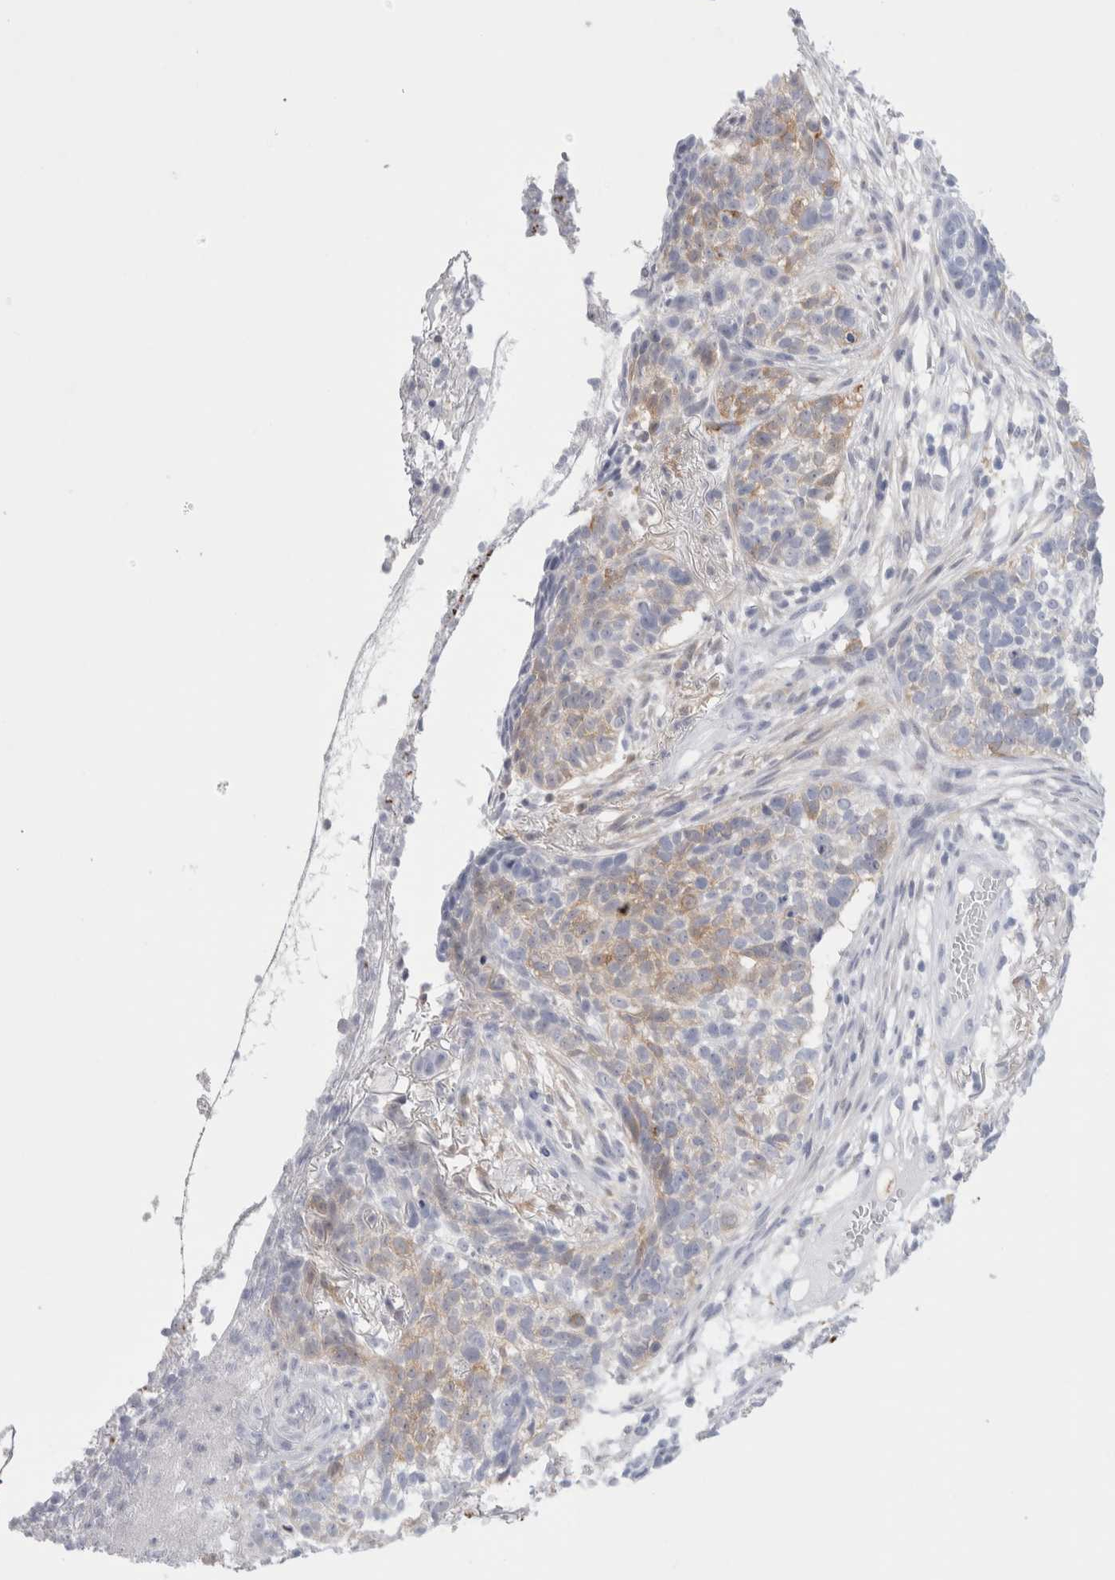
{"staining": {"intensity": "weak", "quantity": "25%-75%", "location": "cytoplasmic/membranous"}, "tissue": "skin cancer", "cell_type": "Tumor cells", "image_type": "cancer", "snomed": [{"axis": "morphology", "description": "Basal cell carcinoma"}, {"axis": "topography", "description": "Skin"}], "caption": "Protein expression analysis of skin cancer demonstrates weak cytoplasmic/membranous positivity in about 25%-75% of tumor cells.", "gene": "NAPEPLD", "patient": {"sex": "male", "age": 85}}